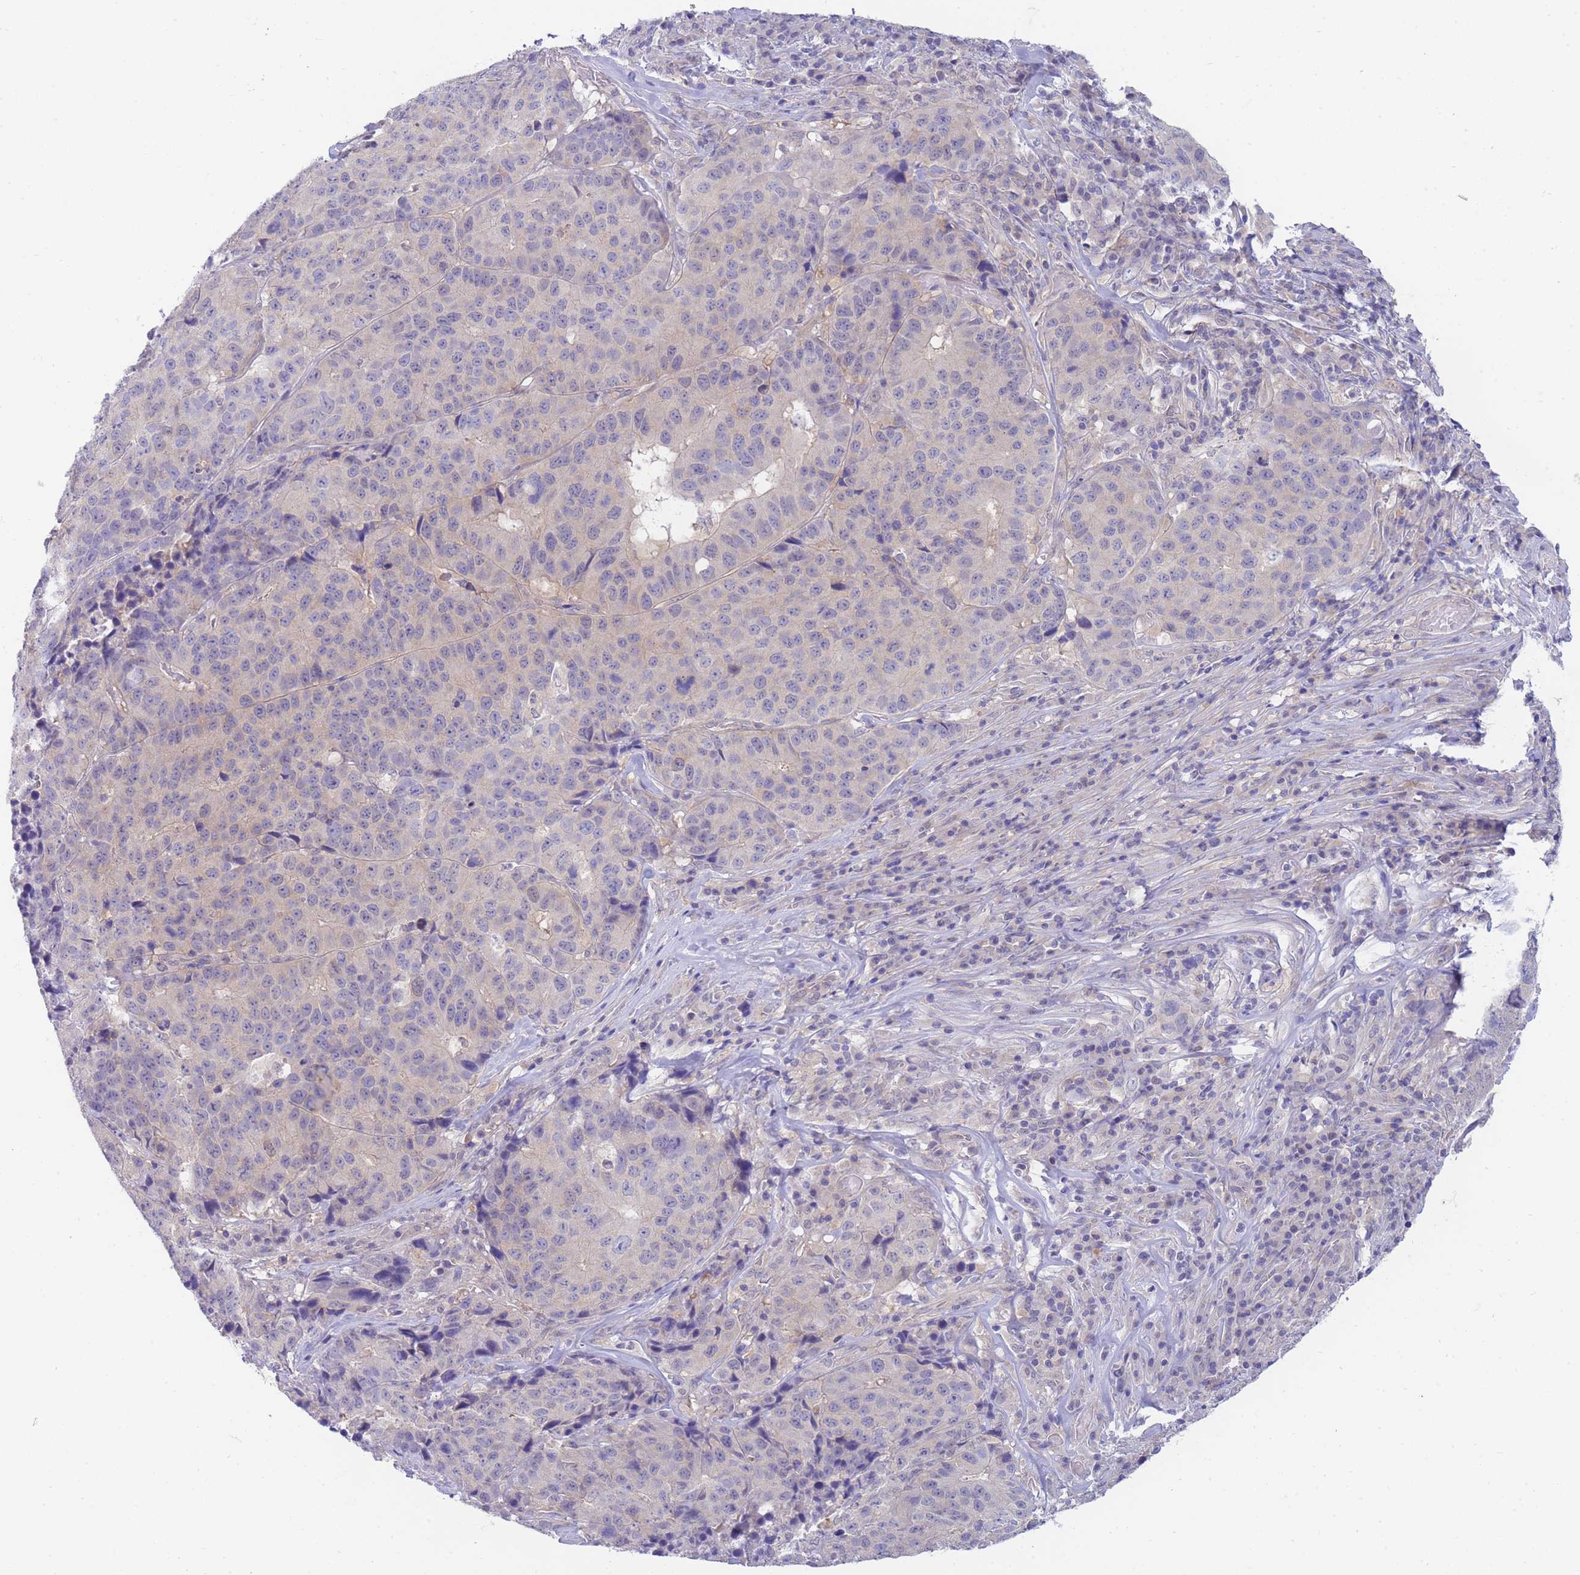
{"staining": {"intensity": "negative", "quantity": "none", "location": "none"}, "tissue": "stomach cancer", "cell_type": "Tumor cells", "image_type": "cancer", "snomed": [{"axis": "morphology", "description": "Adenocarcinoma, NOS"}, {"axis": "topography", "description": "Stomach"}], "caption": "This is an immunohistochemistry (IHC) image of human stomach cancer. There is no positivity in tumor cells.", "gene": "SUGT1", "patient": {"sex": "male", "age": 71}}